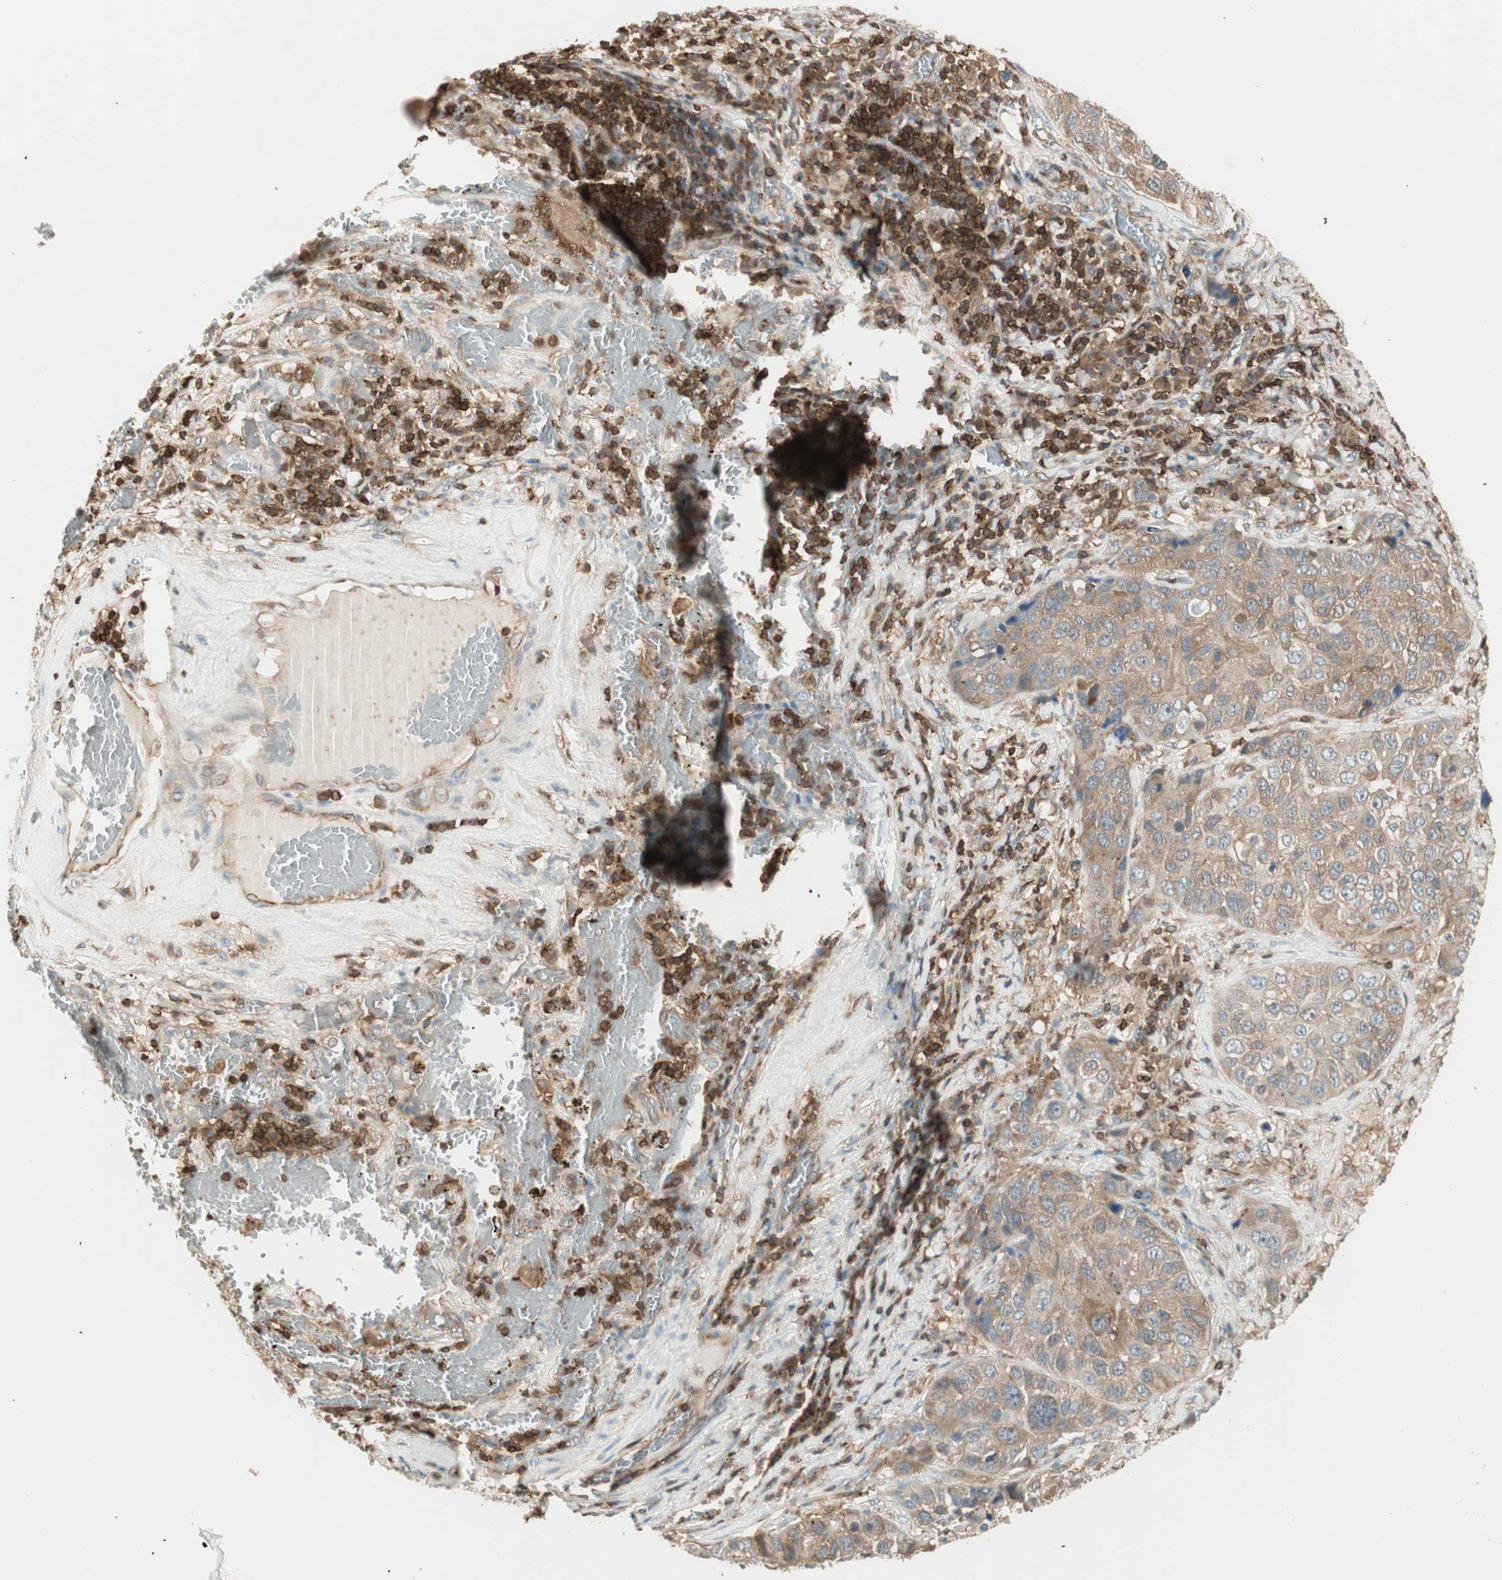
{"staining": {"intensity": "weak", "quantity": ">75%", "location": "cytoplasmic/membranous"}, "tissue": "lung cancer", "cell_type": "Tumor cells", "image_type": "cancer", "snomed": [{"axis": "morphology", "description": "Squamous cell carcinoma, NOS"}, {"axis": "topography", "description": "Lung"}], "caption": "Immunohistochemistry (IHC) micrograph of neoplastic tissue: lung cancer stained using immunohistochemistry shows low levels of weak protein expression localized specifically in the cytoplasmic/membranous of tumor cells, appearing as a cytoplasmic/membranous brown color.", "gene": "CRLF3", "patient": {"sex": "male", "age": 57}}